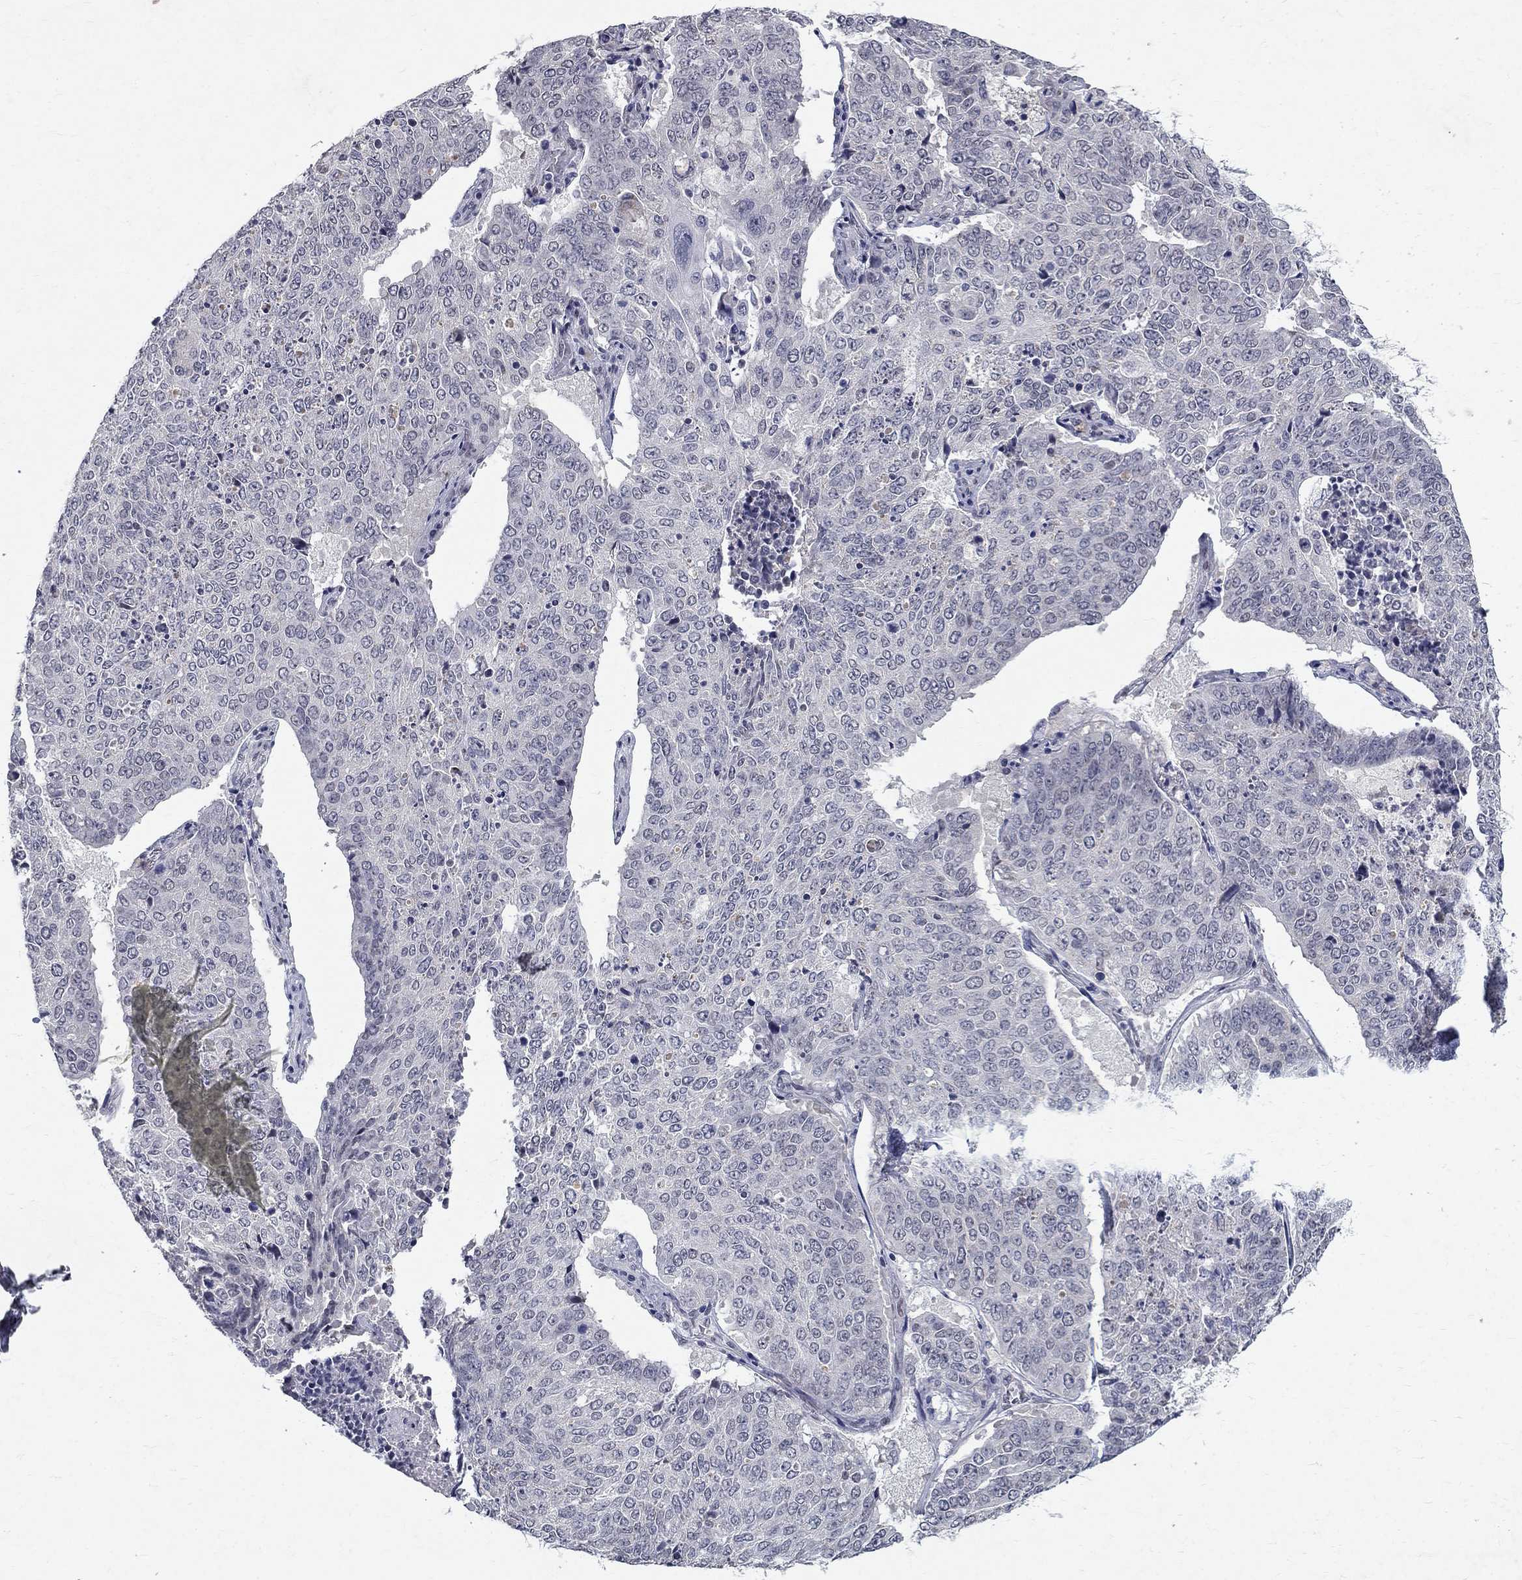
{"staining": {"intensity": "negative", "quantity": "none", "location": "none"}, "tissue": "lung cancer", "cell_type": "Tumor cells", "image_type": "cancer", "snomed": [{"axis": "morphology", "description": "Normal tissue, NOS"}, {"axis": "morphology", "description": "Squamous cell carcinoma, NOS"}, {"axis": "topography", "description": "Bronchus"}, {"axis": "topography", "description": "Lung"}], "caption": "This histopathology image is of lung squamous cell carcinoma stained with immunohistochemistry to label a protein in brown with the nuclei are counter-stained blue. There is no expression in tumor cells. The staining was performed using DAB (3,3'-diaminobenzidine) to visualize the protein expression in brown, while the nuclei were stained in blue with hematoxylin (Magnification: 20x).", "gene": "RBFOX1", "patient": {"sex": "male", "age": 64}}